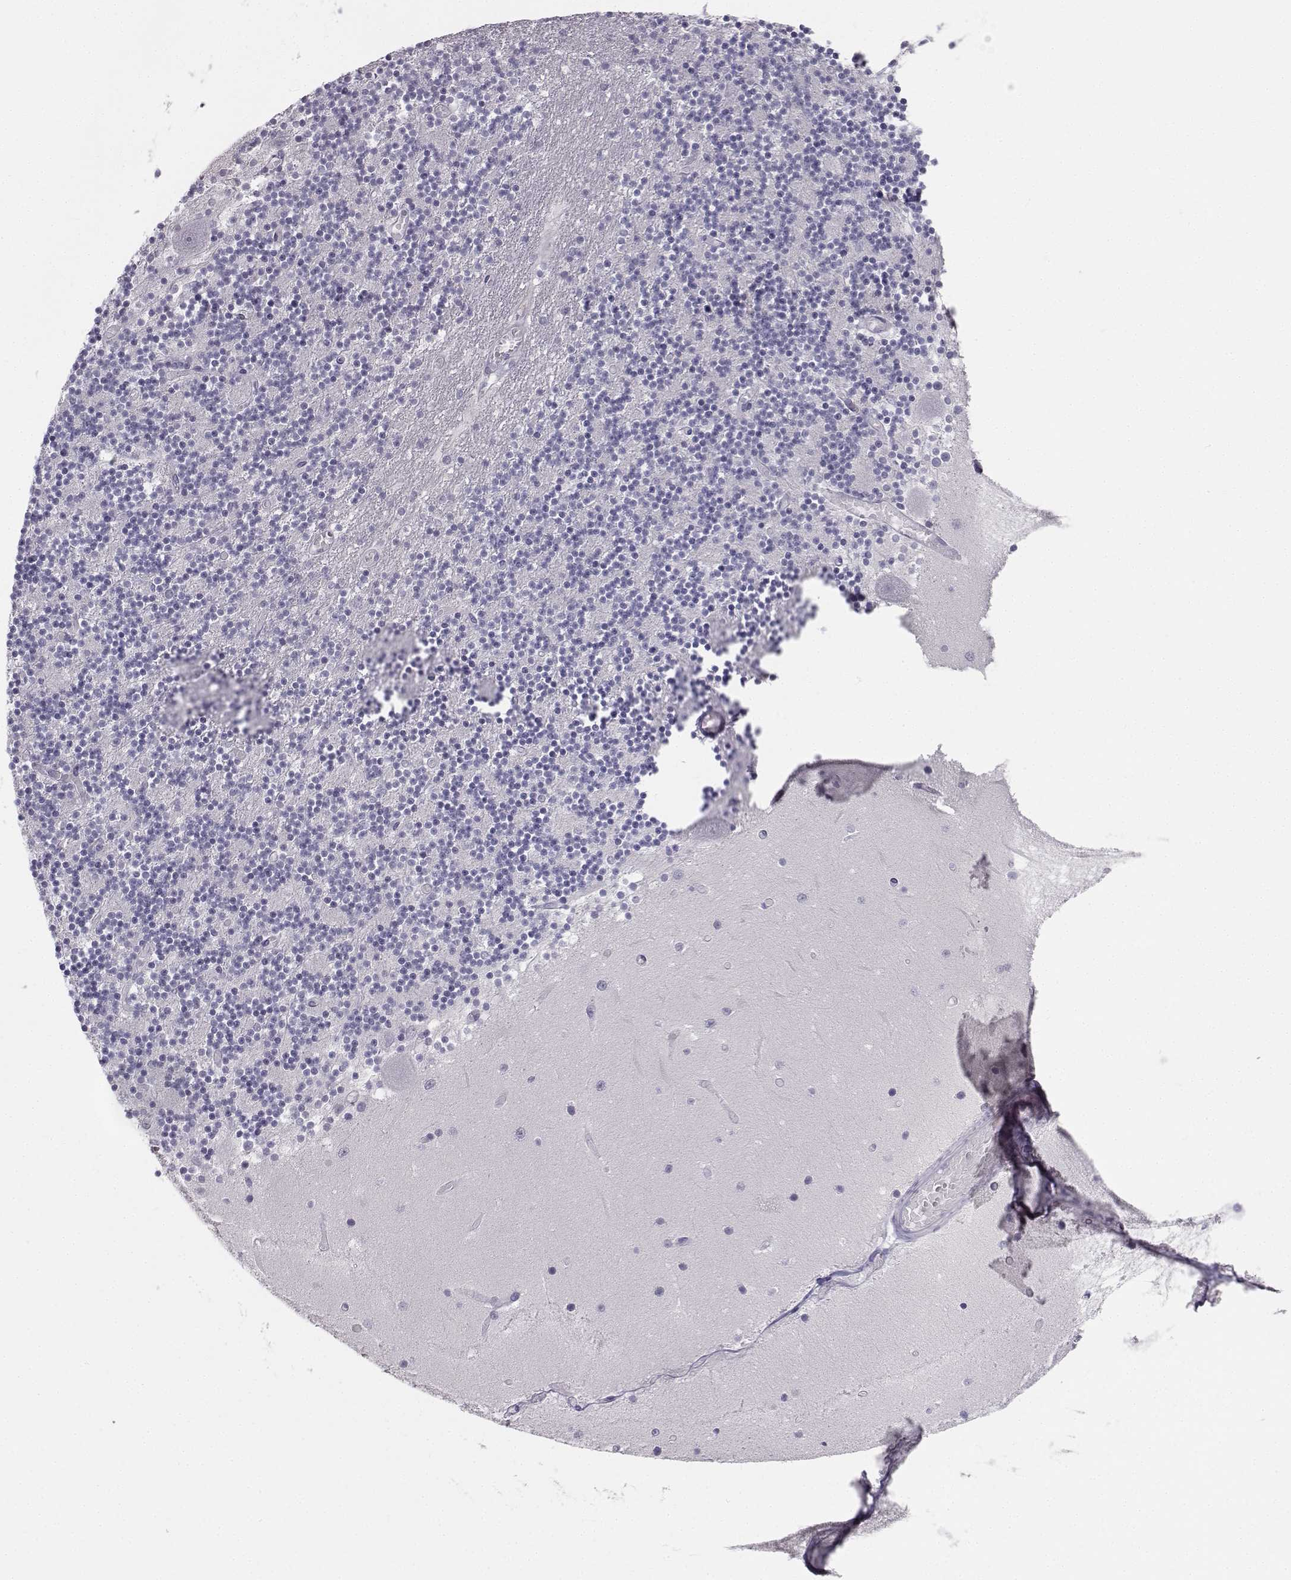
{"staining": {"intensity": "negative", "quantity": "none", "location": "none"}, "tissue": "cerebellum", "cell_type": "Cells in granular layer", "image_type": "normal", "snomed": [{"axis": "morphology", "description": "Normal tissue, NOS"}, {"axis": "topography", "description": "Cerebellum"}], "caption": "Immunohistochemical staining of unremarkable human cerebellum shows no significant expression in cells in granular layer. (Immunohistochemistry, brightfield microscopy, high magnification).", "gene": "SYCE1", "patient": {"sex": "female", "age": 28}}